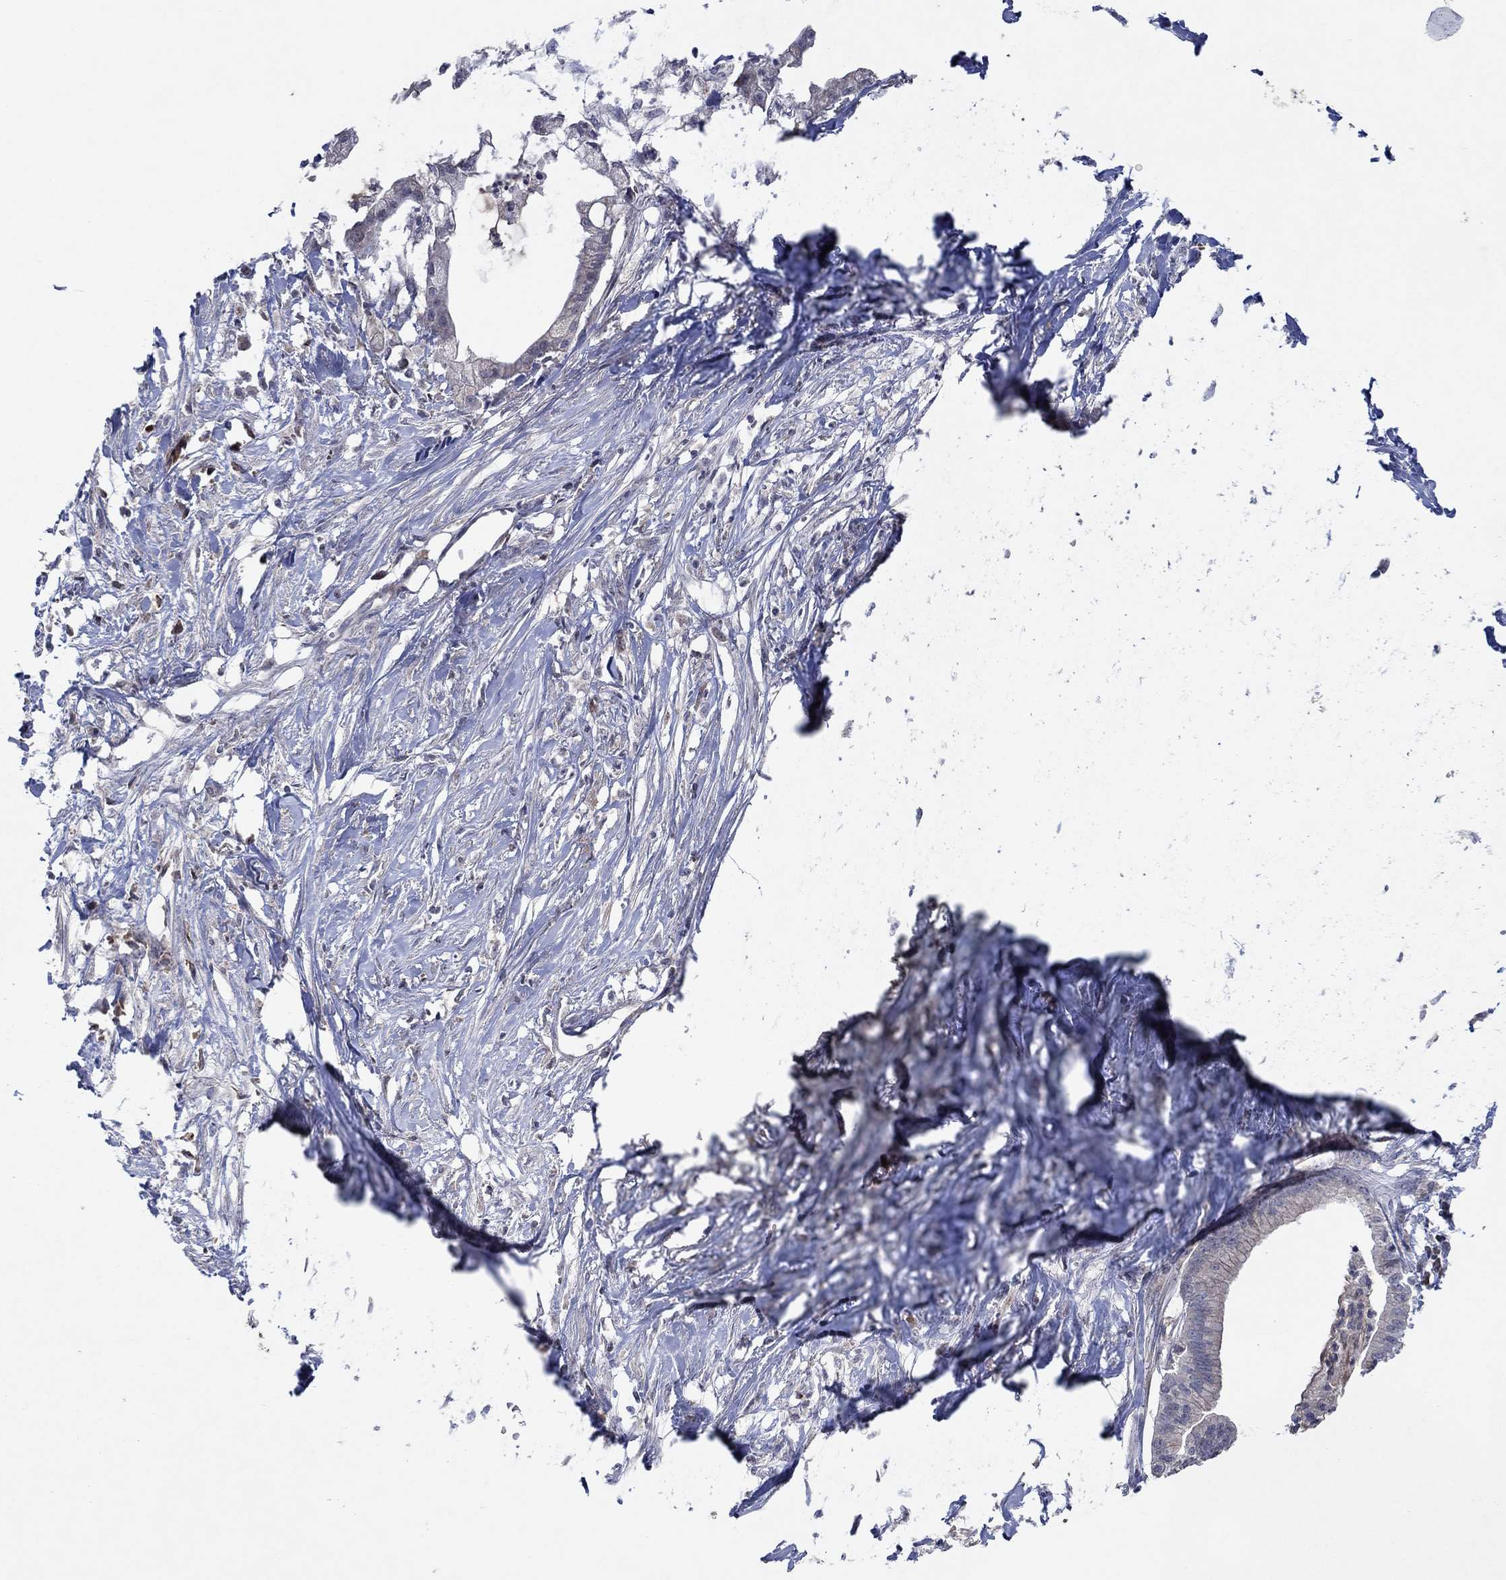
{"staining": {"intensity": "negative", "quantity": "none", "location": "none"}, "tissue": "pancreatic cancer", "cell_type": "Tumor cells", "image_type": "cancer", "snomed": [{"axis": "morphology", "description": "Normal tissue, NOS"}, {"axis": "morphology", "description": "Adenocarcinoma, NOS"}, {"axis": "topography", "description": "Pancreas"}], "caption": "Immunohistochemistry (IHC) photomicrograph of pancreatic cancer (adenocarcinoma) stained for a protein (brown), which exhibits no positivity in tumor cells.", "gene": "IL4", "patient": {"sex": "female", "age": 58}}